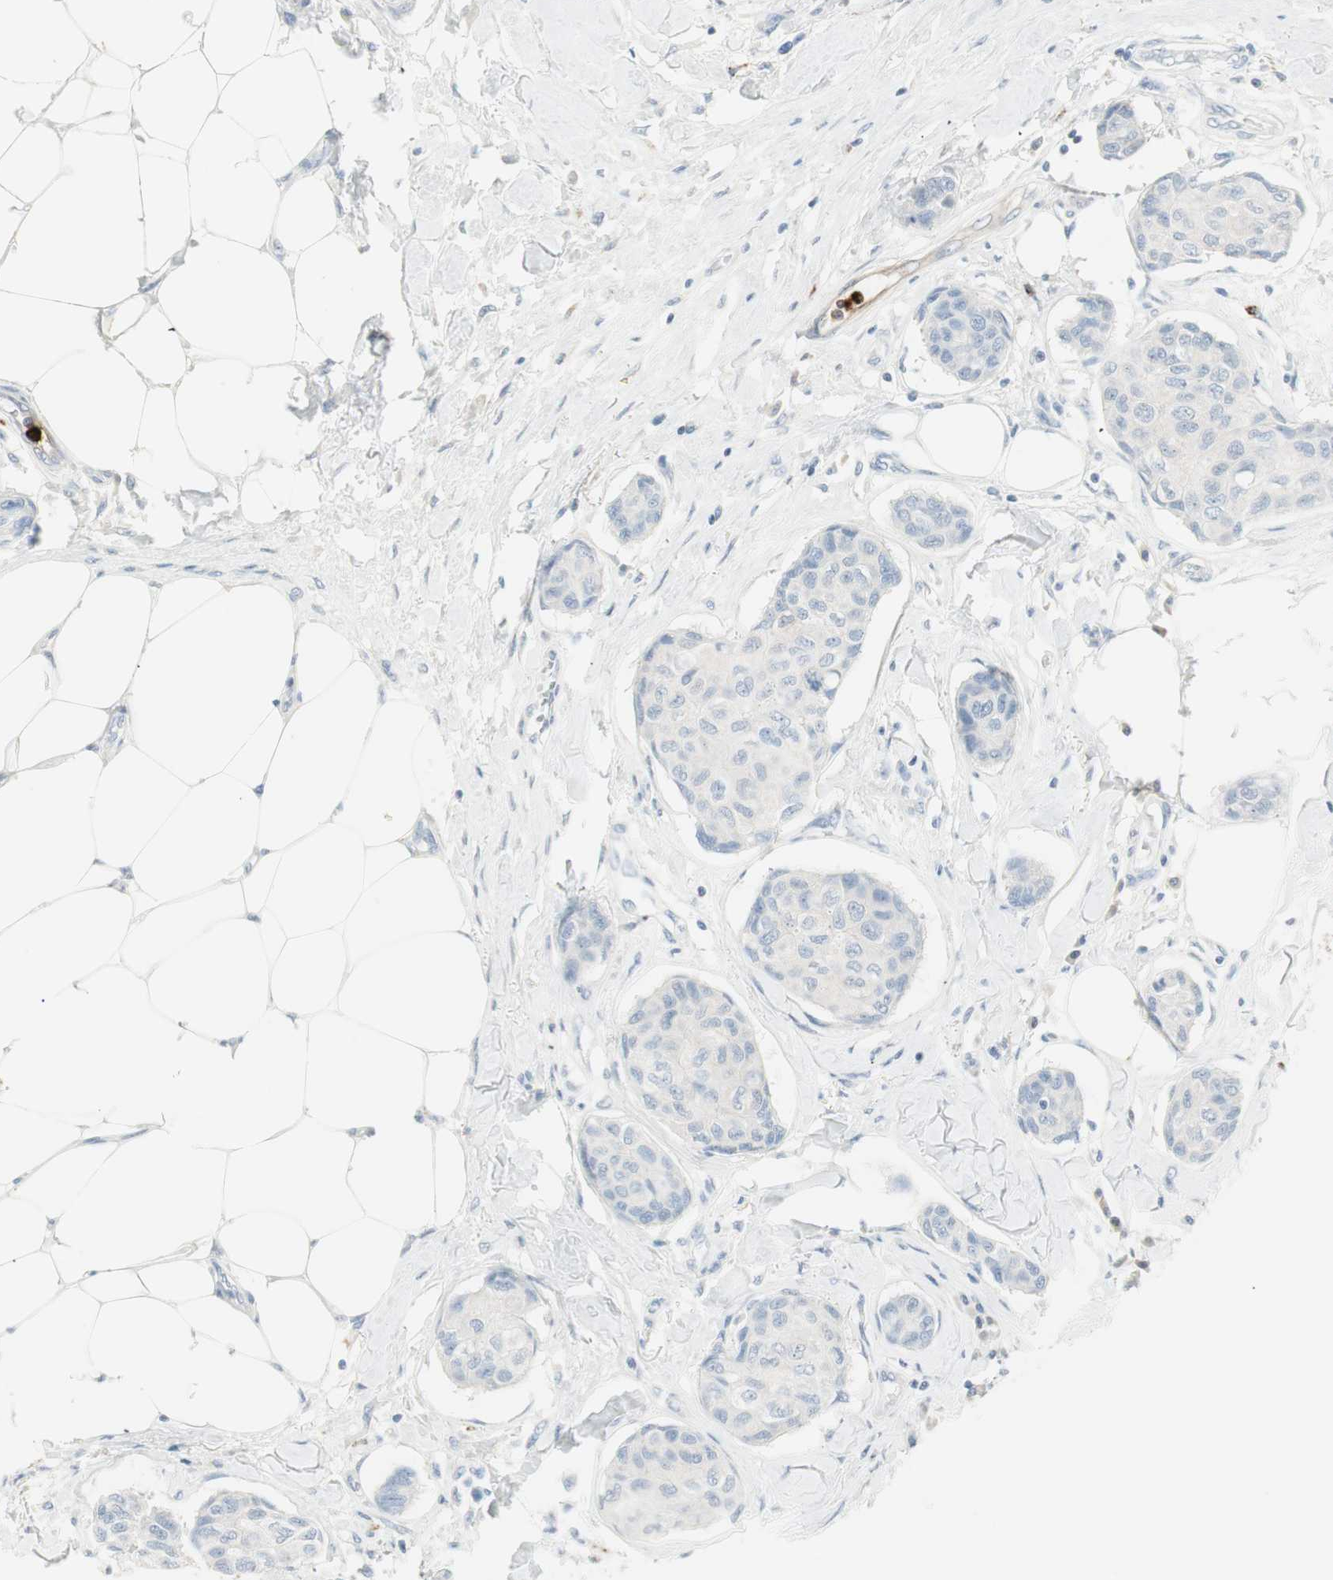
{"staining": {"intensity": "negative", "quantity": "none", "location": "none"}, "tissue": "breast cancer", "cell_type": "Tumor cells", "image_type": "cancer", "snomed": [{"axis": "morphology", "description": "Duct carcinoma"}, {"axis": "topography", "description": "Breast"}], "caption": "Tumor cells show no significant protein expression in intraductal carcinoma (breast).", "gene": "PRTN3", "patient": {"sex": "female", "age": 80}}